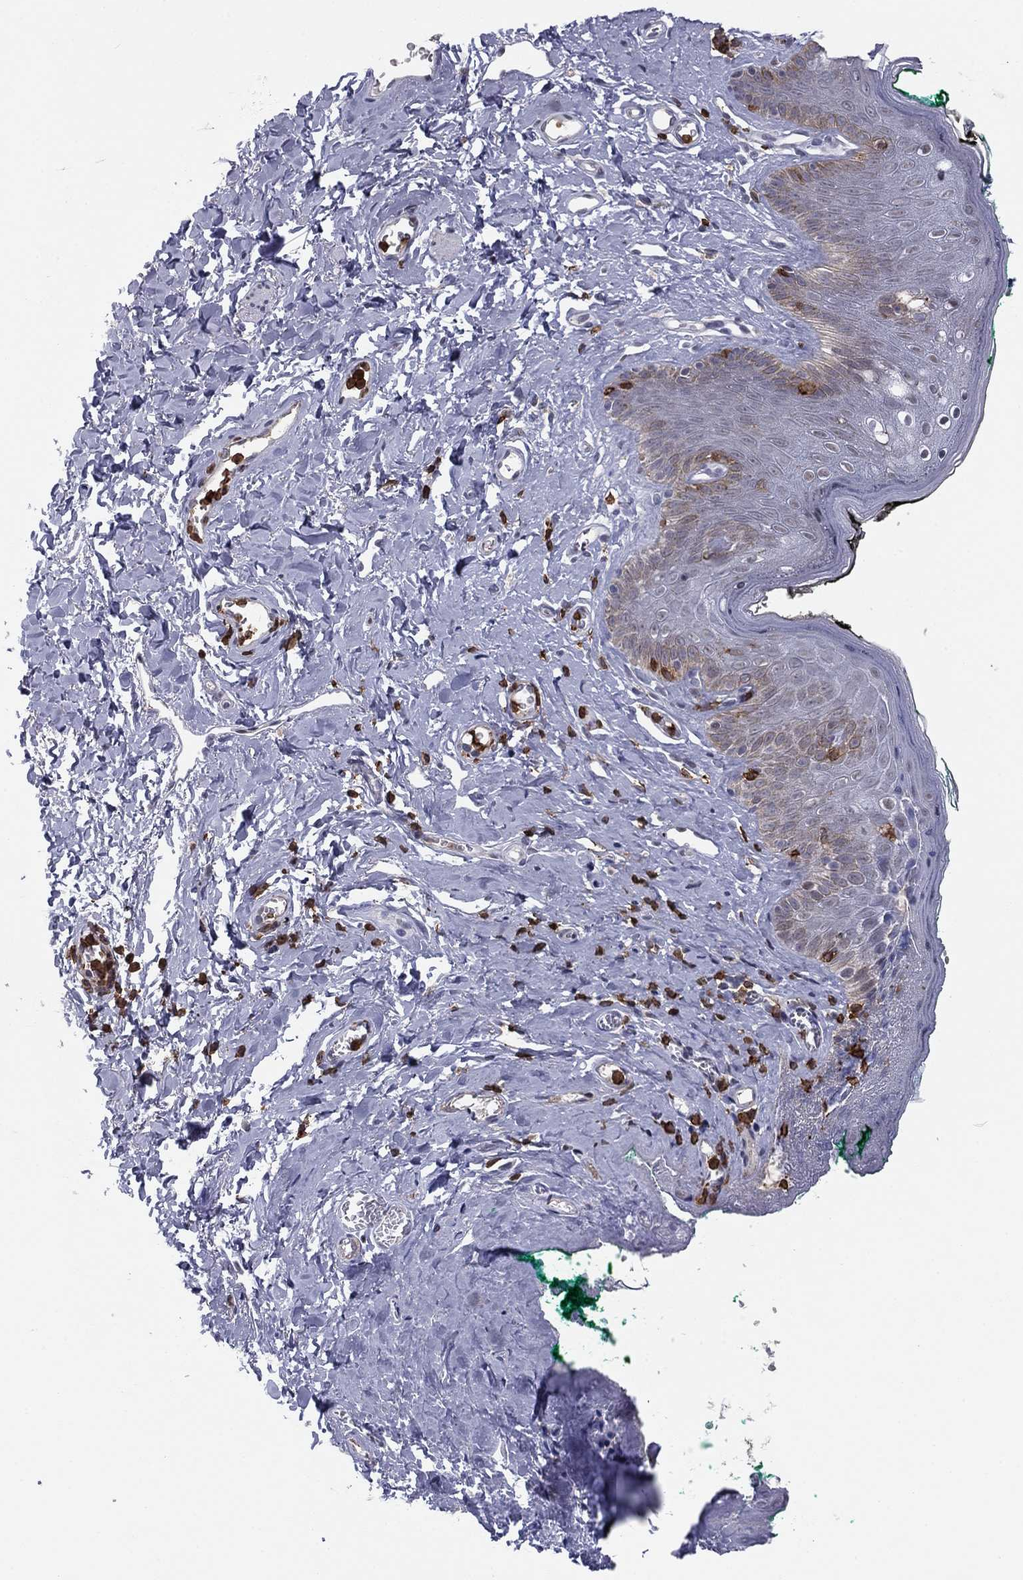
{"staining": {"intensity": "negative", "quantity": "none", "location": "none"}, "tissue": "skin", "cell_type": "Epidermal cells", "image_type": "normal", "snomed": [{"axis": "morphology", "description": "Normal tissue, NOS"}, {"axis": "topography", "description": "Vulva"}], "caption": "The micrograph shows no staining of epidermal cells in normal skin. (DAB (3,3'-diaminobenzidine) immunohistochemistry (IHC) with hematoxylin counter stain).", "gene": "ARHGAP27", "patient": {"sex": "female", "age": 66}}